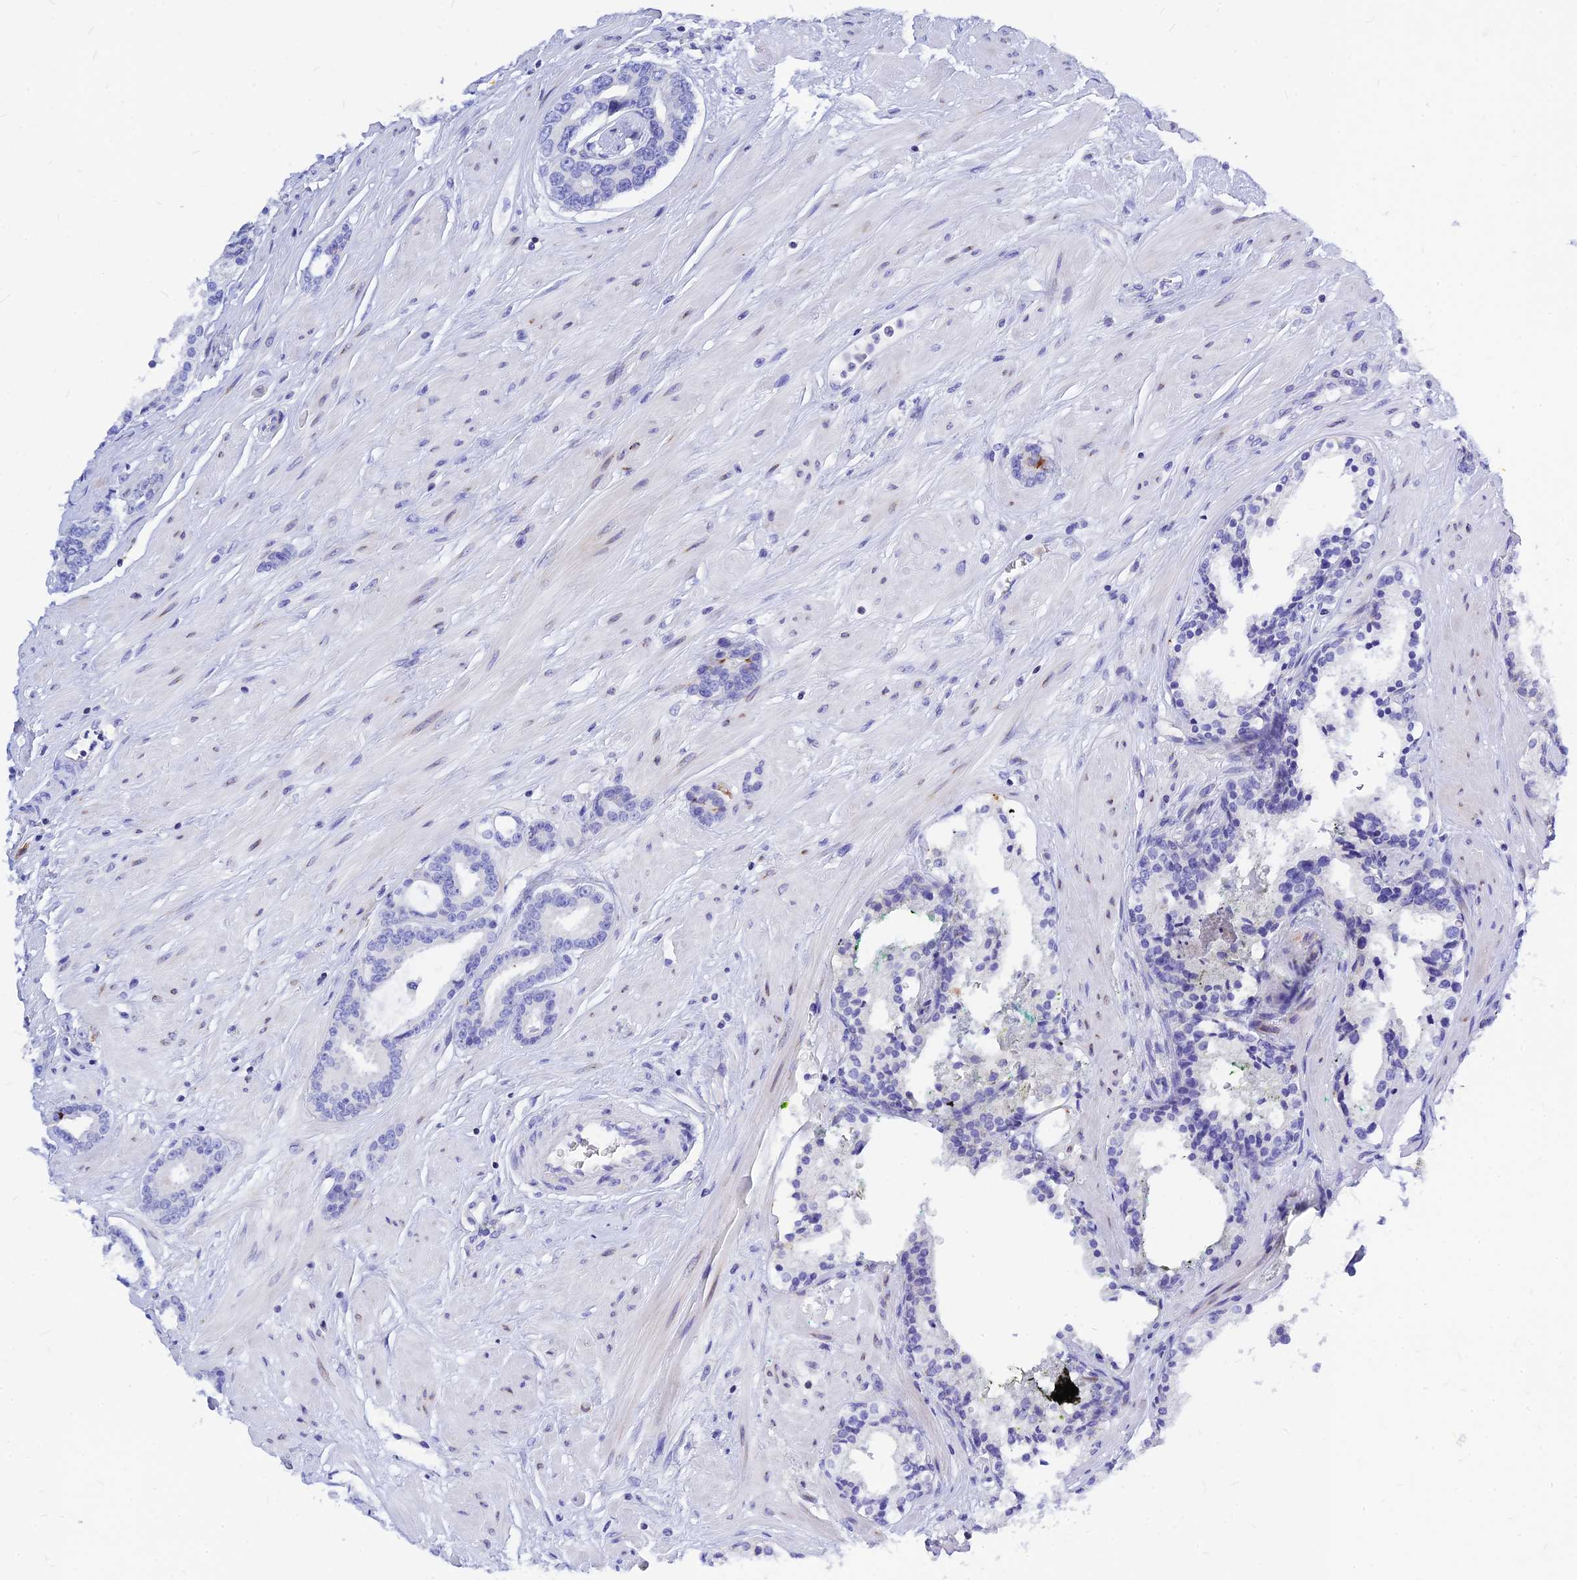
{"staining": {"intensity": "negative", "quantity": "none", "location": "none"}, "tissue": "prostate cancer", "cell_type": "Tumor cells", "image_type": "cancer", "snomed": [{"axis": "morphology", "description": "Adenocarcinoma, High grade"}, {"axis": "topography", "description": "Prostate"}], "caption": "There is no significant positivity in tumor cells of prostate adenocarcinoma (high-grade). (IHC, brightfield microscopy, high magnification).", "gene": "CNOT6", "patient": {"sex": "male", "age": 58}}